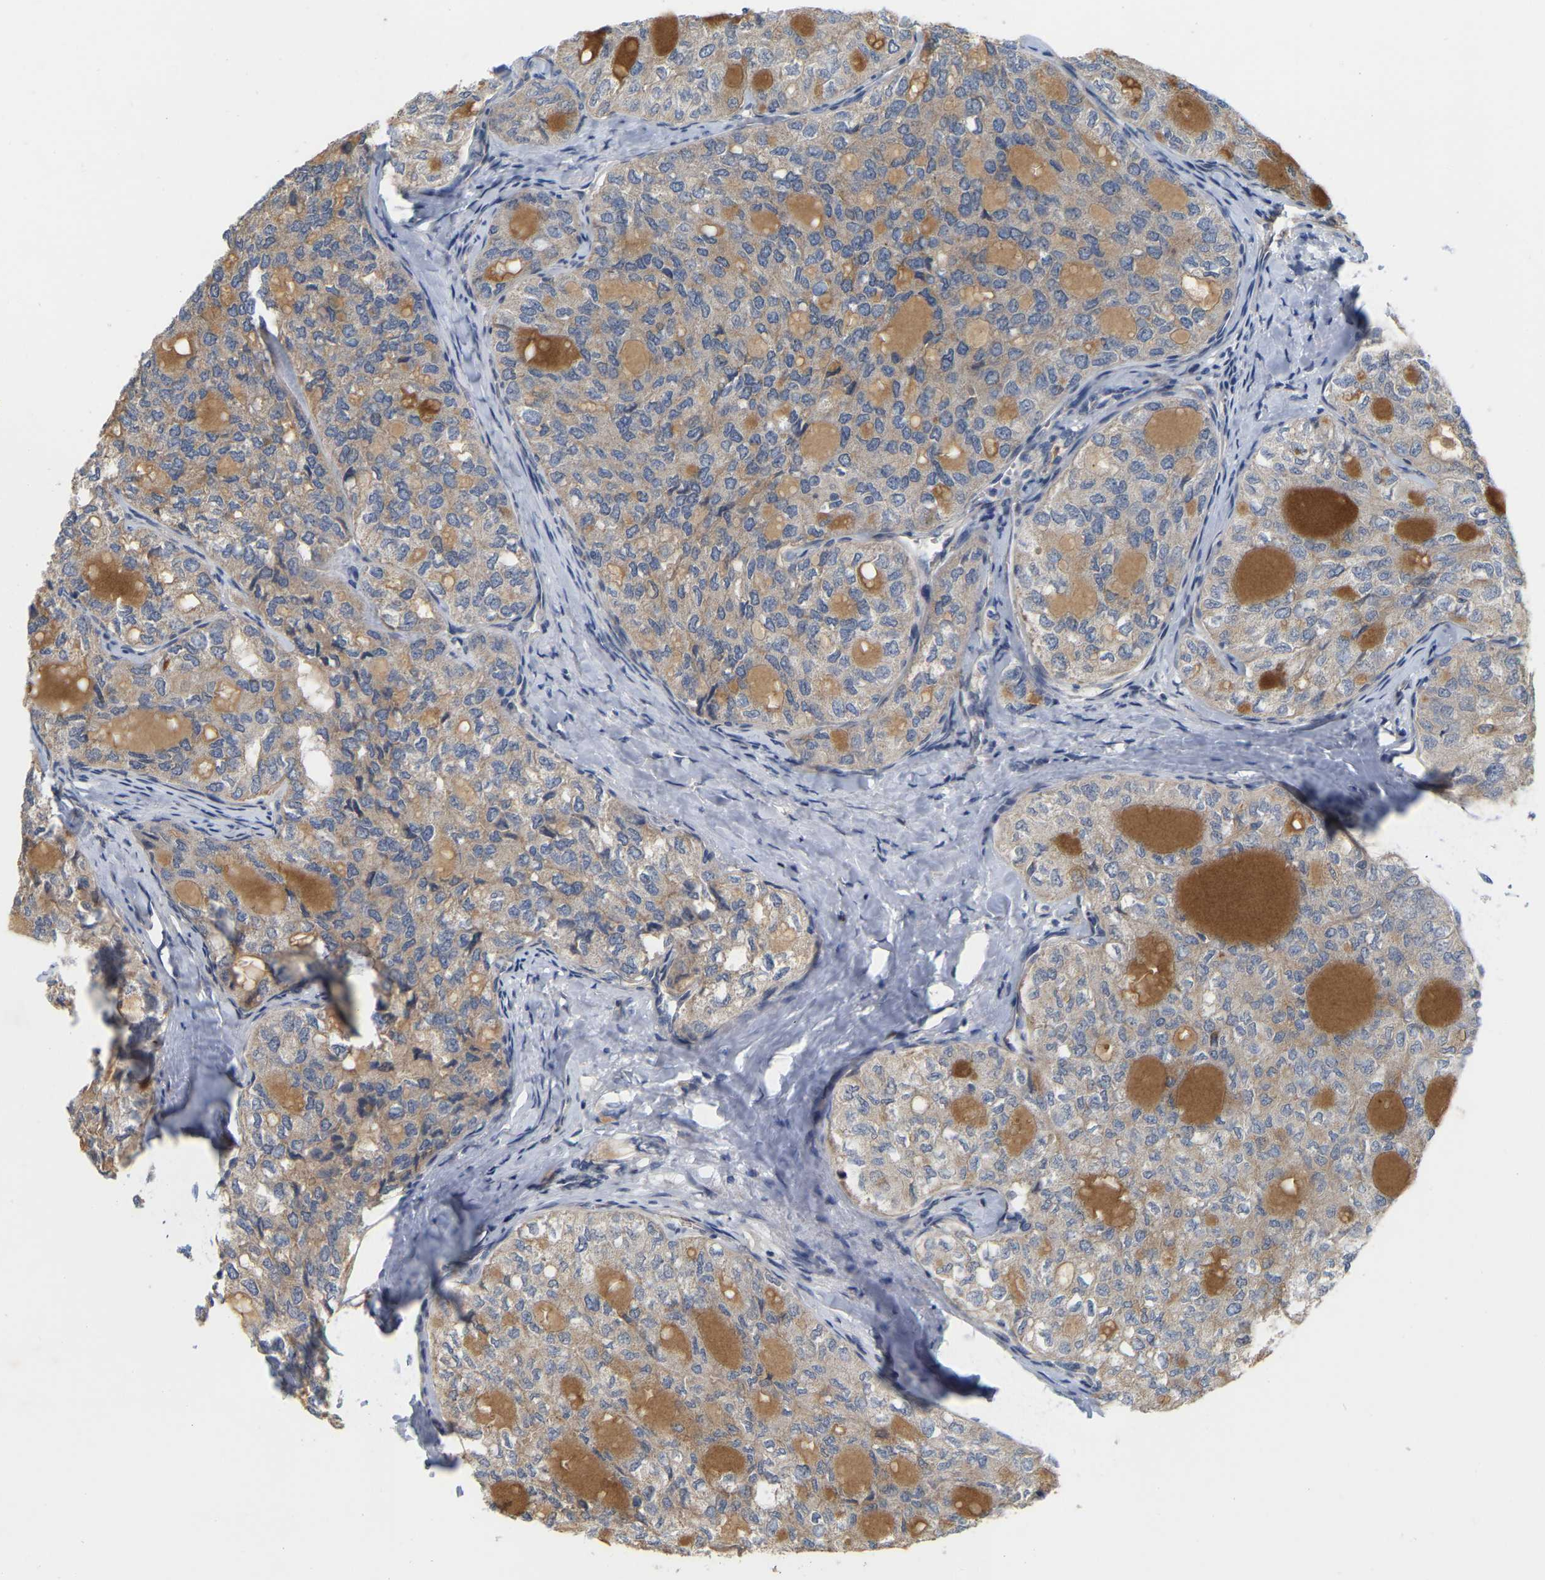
{"staining": {"intensity": "weak", "quantity": "25%-75%", "location": "cytoplasmic/membranous"}, "tissue": "thyroid cancer", "cell_type": "Tumor cells", "image_type": "cancer", "snomed": [{"axis": "morphology", "description": "Follicular adenoma carcinoma, NOS"}, {"axis": "topography", "description": "Thyroid gland"}], "caption": "Thyroid cancer (follicular adenoma carcinoma) stained with IHC reveals weak cytoplasmic/membranous staining in about 25%-75% of tumor cells. (DAB (3,3'-diaminobenzidine) = brown stain, brightfield microscopy at high magnification).", "gene": "SSH1", "patient": {"sex": "male", "age": 75}}